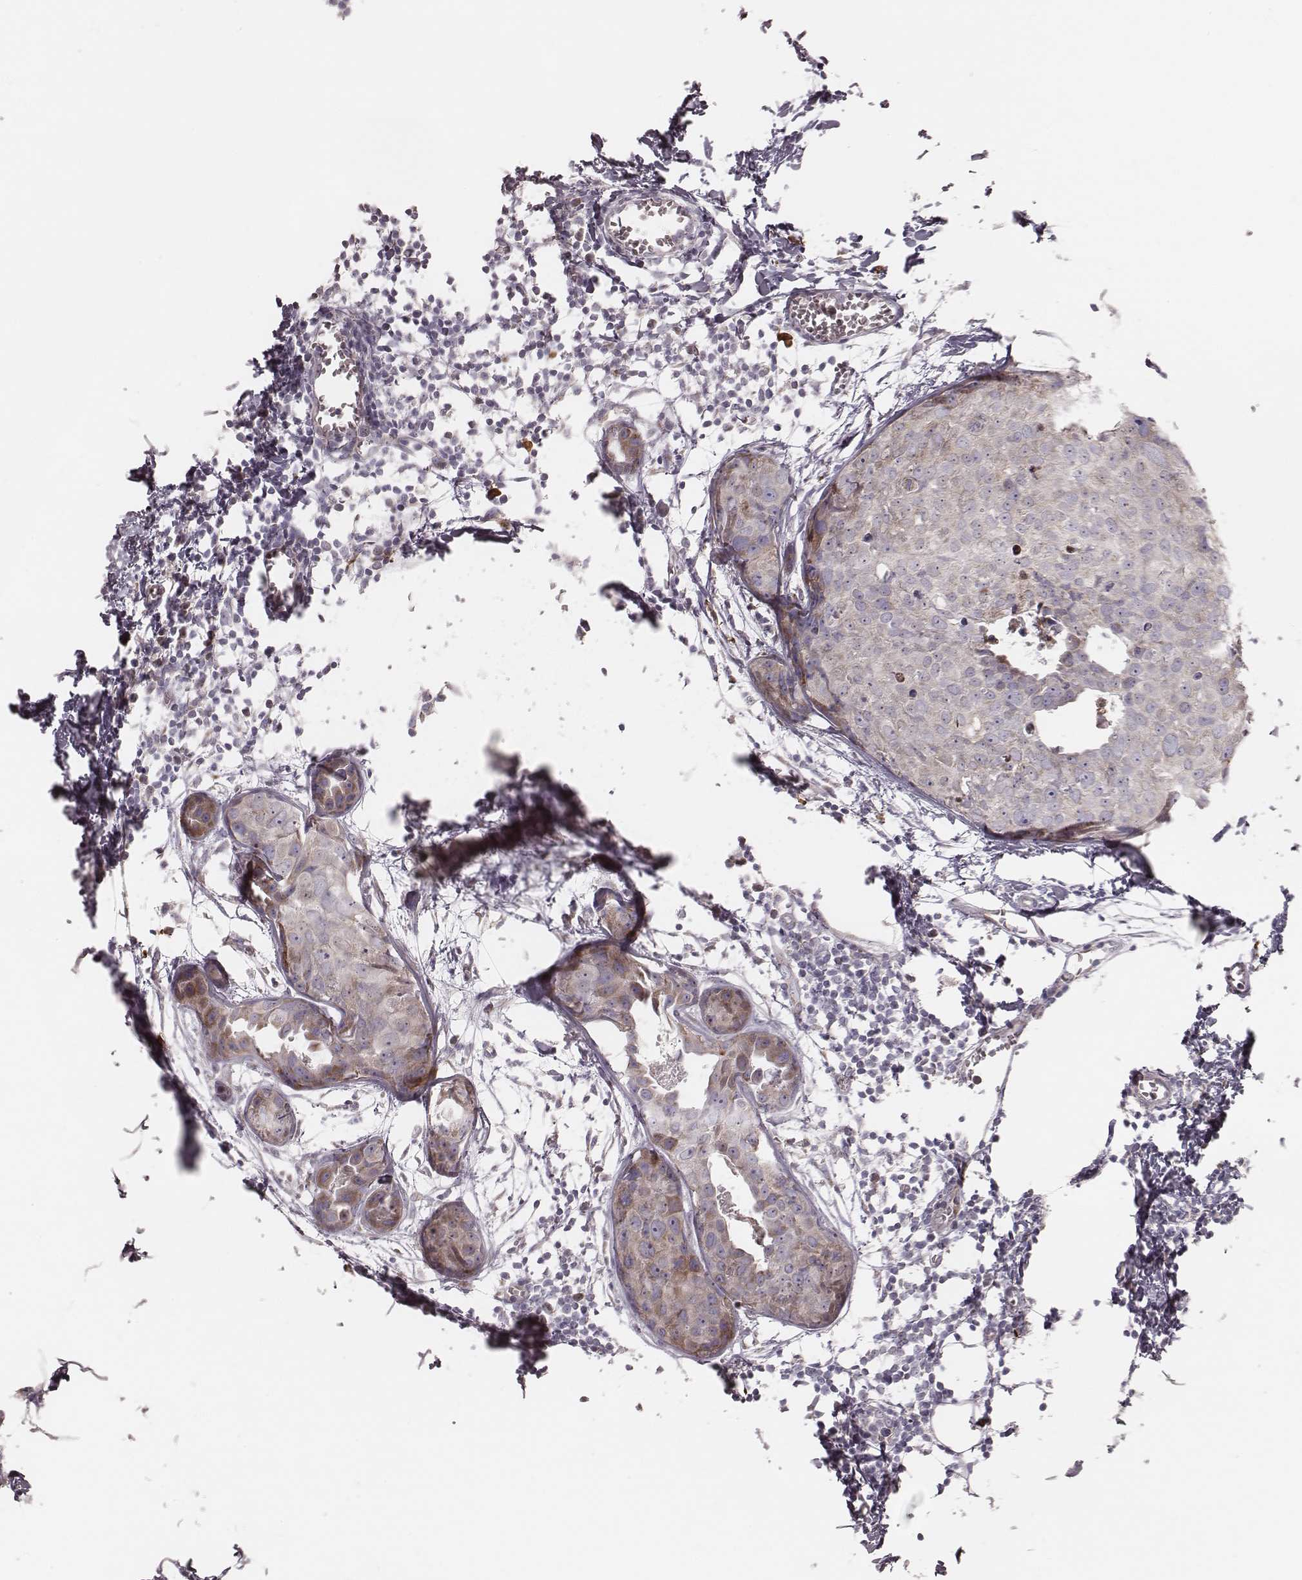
{"staining": {"intensity": "negative", "quantity": "none", "location": "none"}, "tissue": "breast cancer", "cell_type": "Tumor cells", "image_type": "cancer", "snomed": [{"axis": "morphology", "description": "Duct carcinoma"}, {"axis": "topography", "description": "Breast"}], "caption": "Immunohistochemistry (IHC) image of neoplastic tissue: breast intraductal carcinoma stained with DAB (3,3'-diaminobenzidine) shows no significant protein expression in tumor cells.", "gene": "KIF5C", "patient": {"sex": "female", "age": 38}}